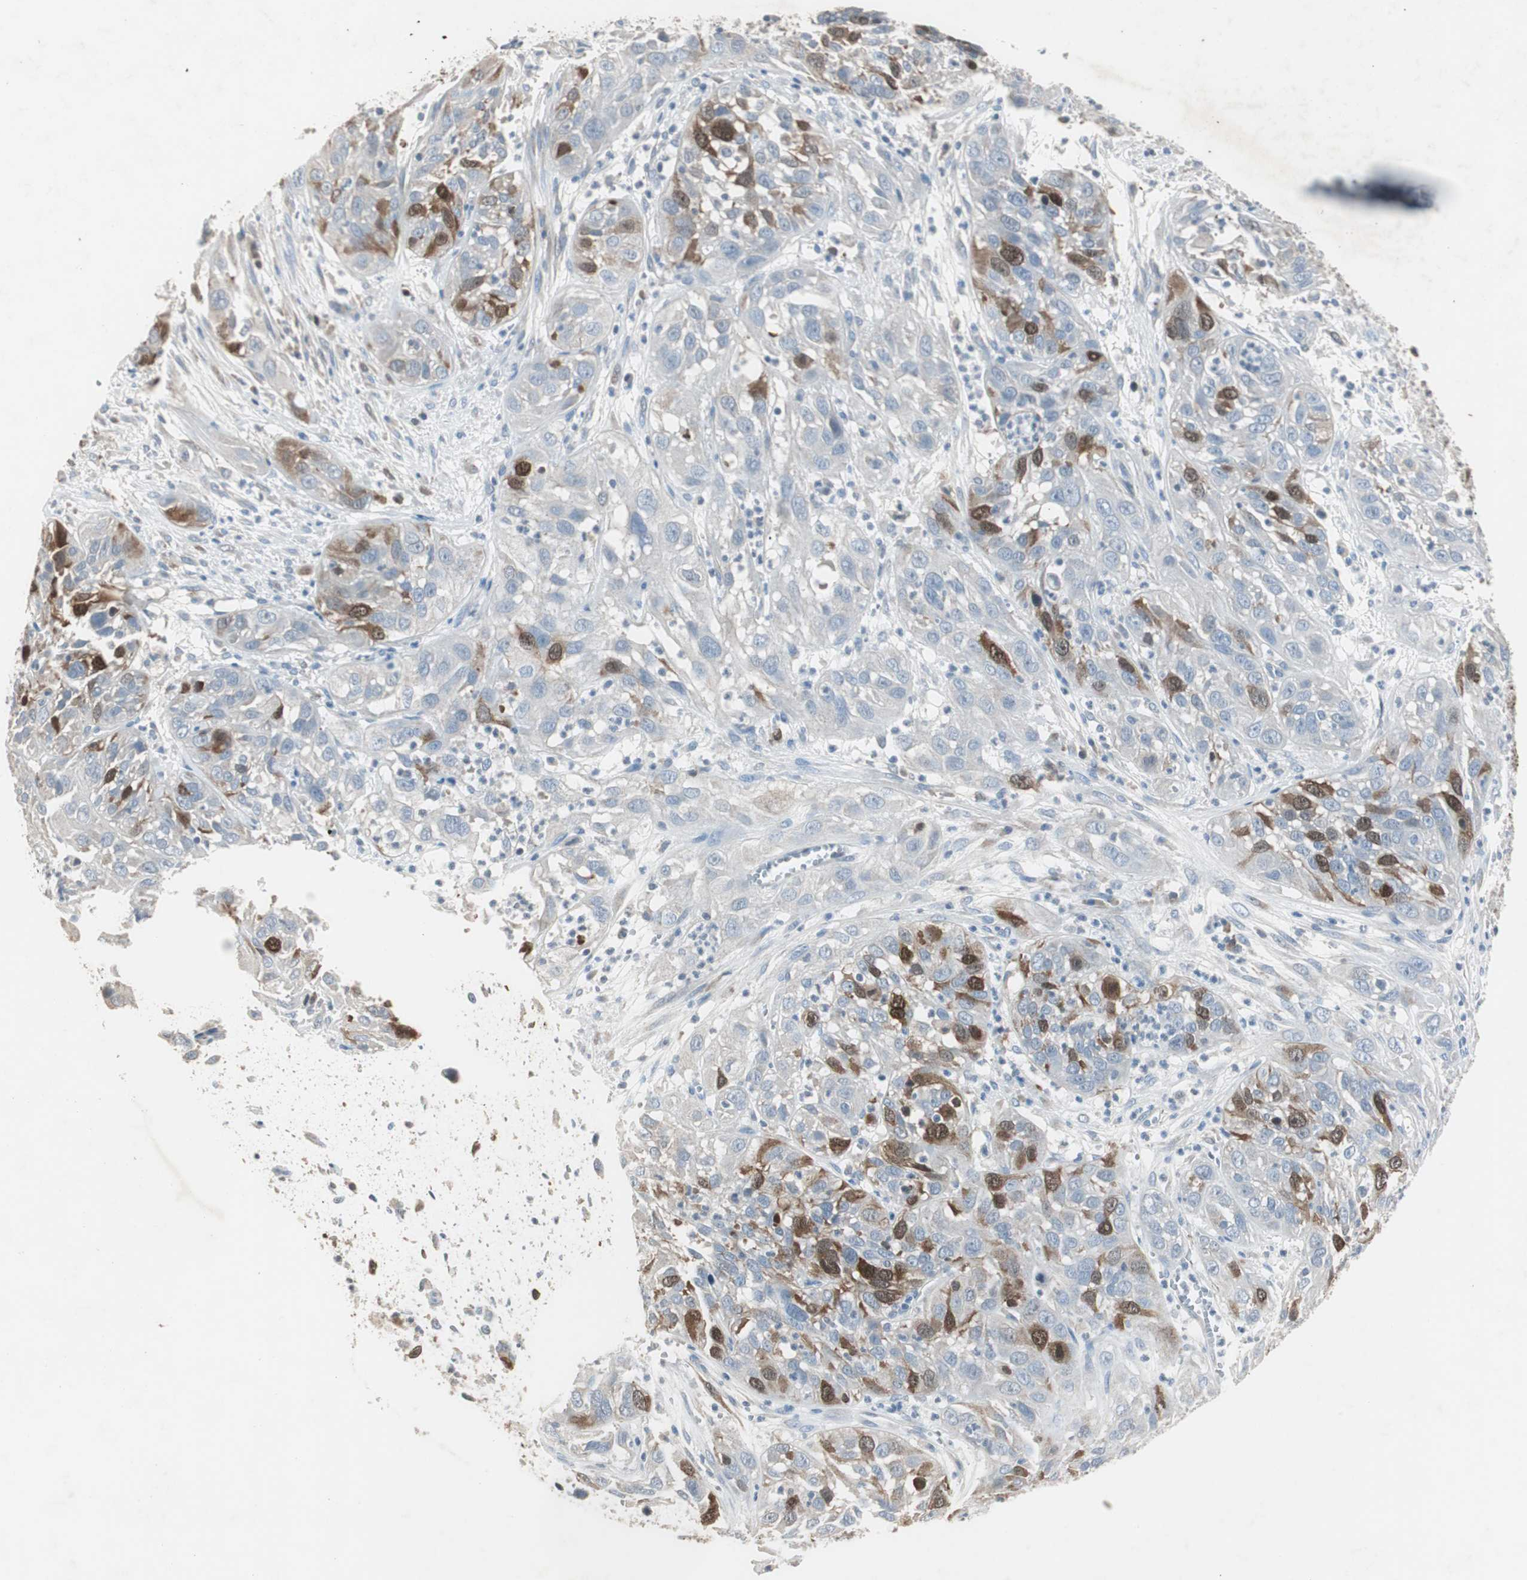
{"staining": {"intensity": "strong", "quantity": "<25%", "location": "cytoplasmic/membranous"}, "tissue": "cervical cancer", "cell_type": "Tumor cells", "image_type": "cancer", "snomed": [{"axis": "morphology", "description": "Squamous cell carcinoma, NOS"}, {"axis": "topography", "description": "Cervix"}], "caption": "Human squamous cell carcinoma (cervical) stained with a protein marker exhibits strong staining in tumor cells.", "gene": "TK1", "patient": {"sex": "female", "age": 32}}